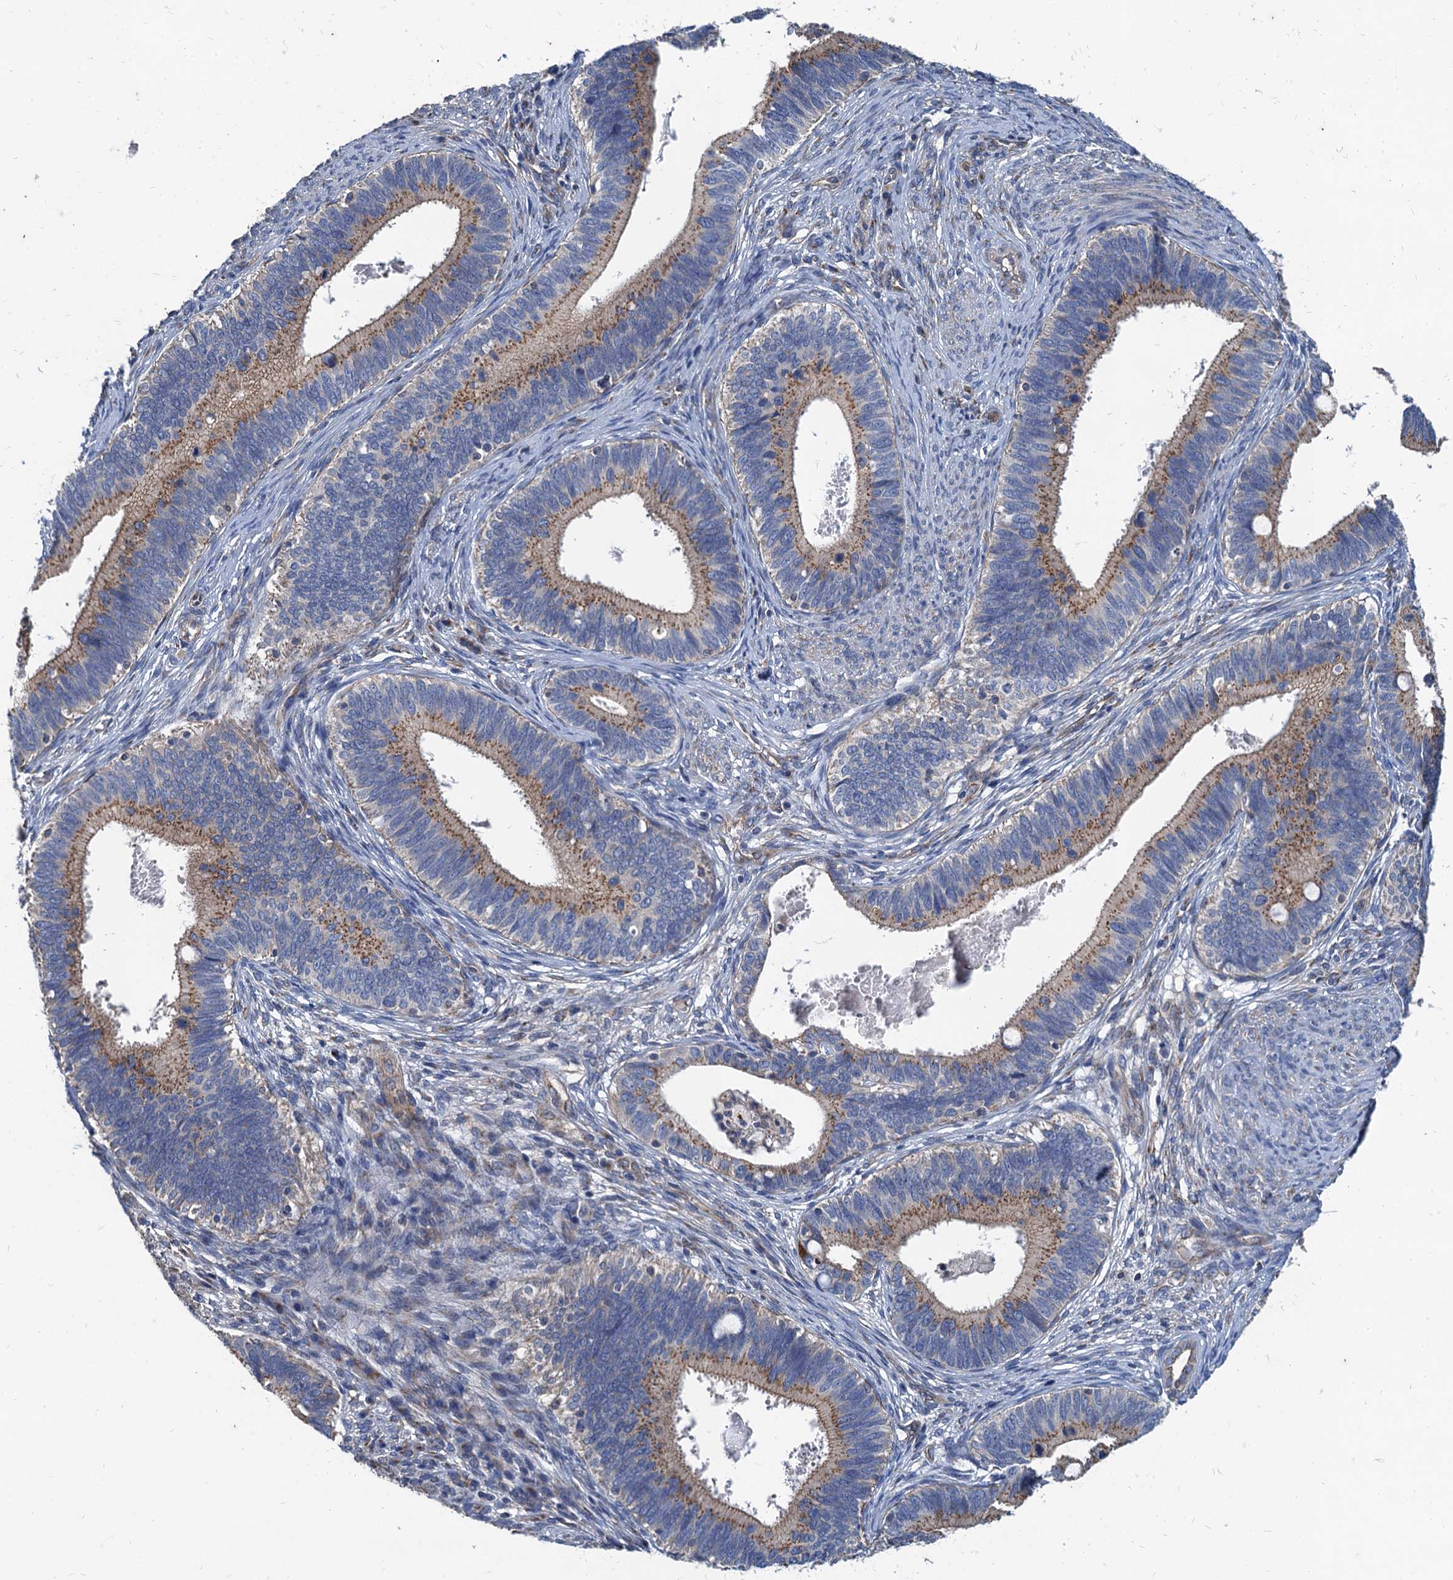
{"staining": {"intensity": "moderate", "quantity": "25%-75%", "location": "cytoplasmic/membranous"}, "tissue": "cervical cancer", "cell_type": "Tumor cells", "image_type": "cancer", "snomed": [{"axis": "morphology", "description": "Adenocarcinoma, NOS"}, {"axis": "topography", "description": "Cervix"}], "caption": "A brown stain labels moderate cytoplasmic/membranous positivity of a protein in human cervical cancer tumor cells.", "gene": "NGRN", "patient": {"sex": "female", "age": 42}}